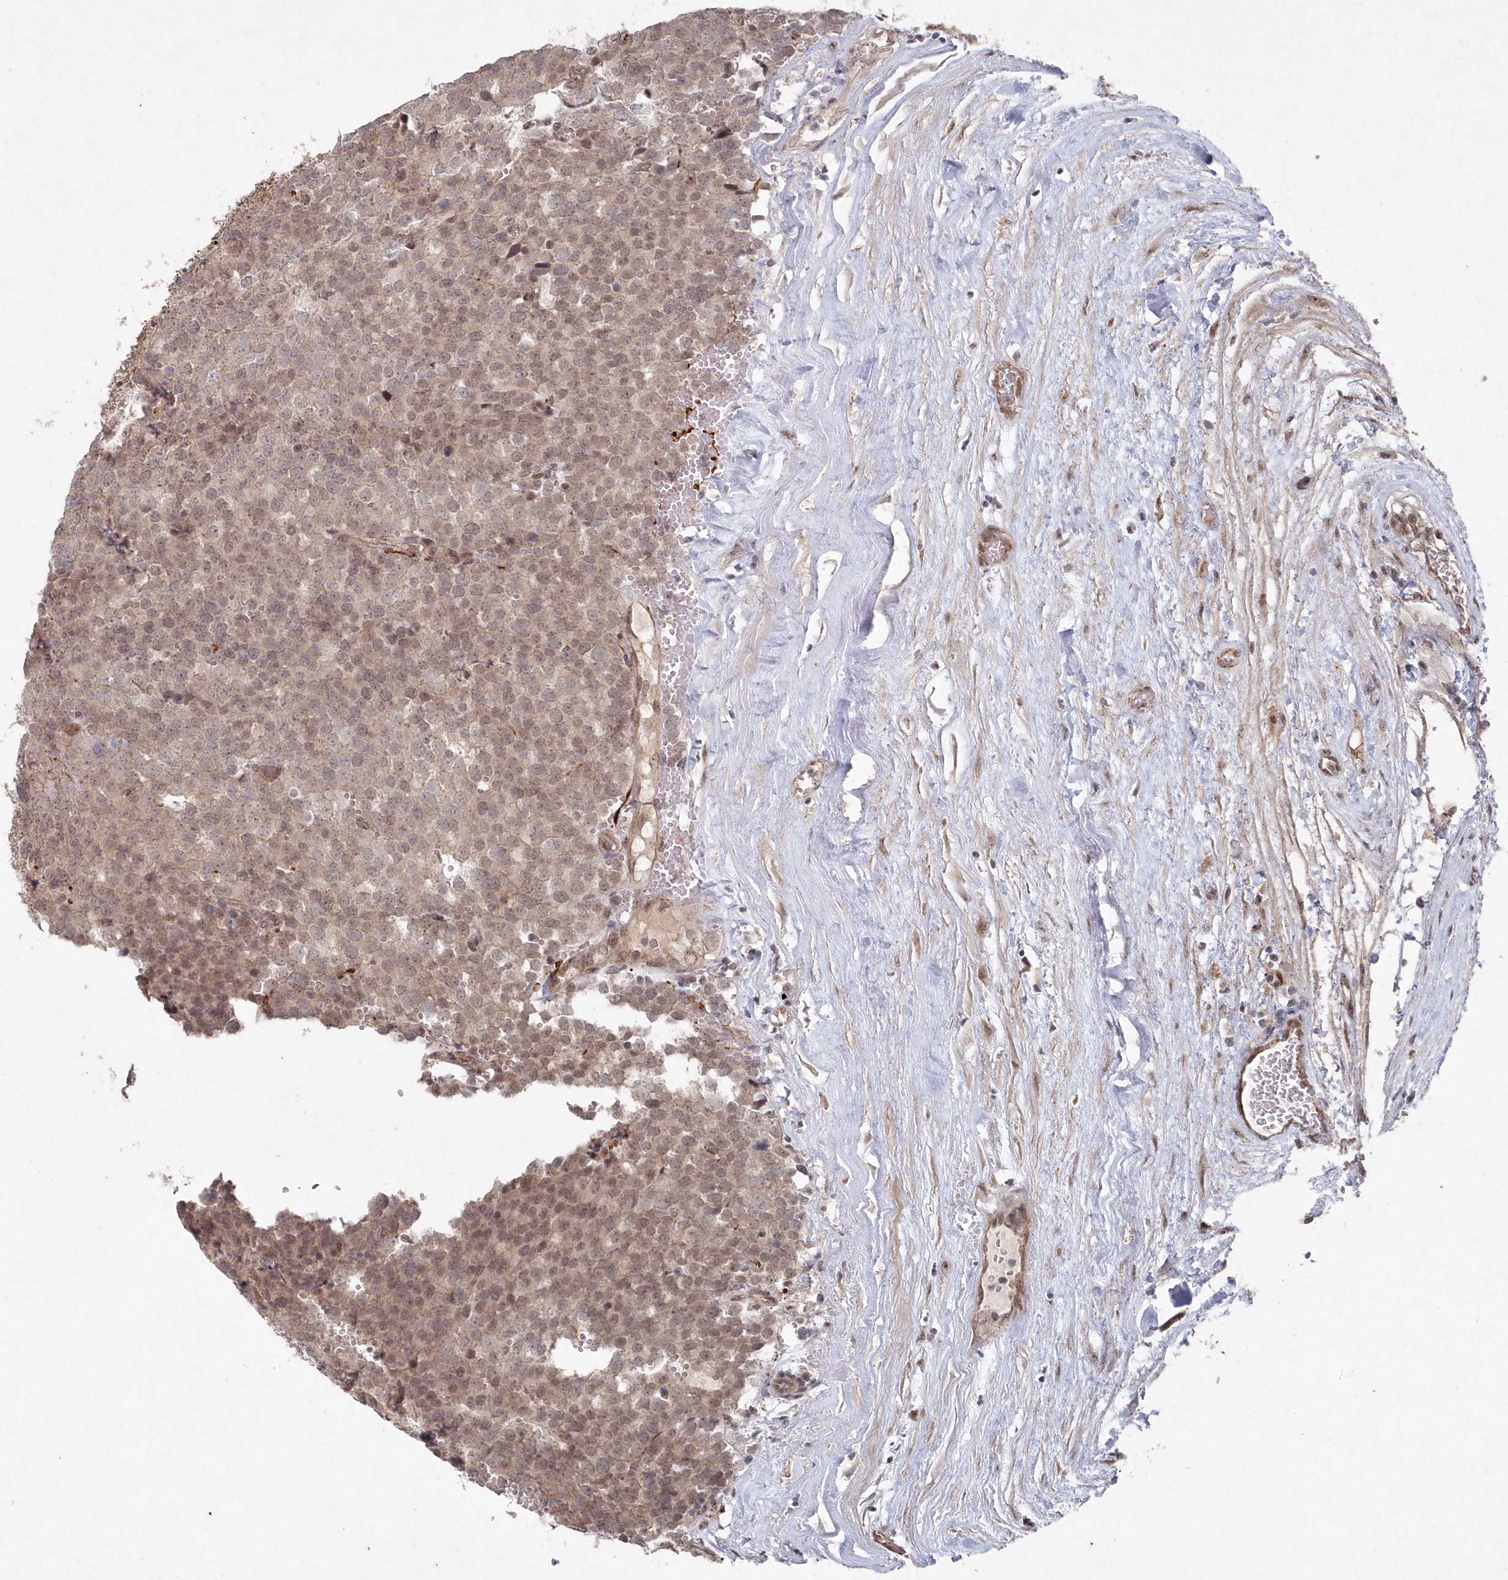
{"staining": {"intensity": "weak", "quantity": ">75%", "location": "cytoplasmic/membranous"}, "tissue": "testis cancer", "cell_type": "Tumor cells", "image_type": "cancer", "snomed": [{"axis": "morphology", "description": "Seminoma, NOS"}, {"axis": "topography", "description": "Testis"}], "caption": "IHC histopathology image of human testis cancer stained for a protein (brown), which demonstrates low levels of weak cytoplasmic/membranous expression in approximately >75% of tumor cells.", "gene": "VSIG2", "patient": {"sex": "male", "age": 71}}